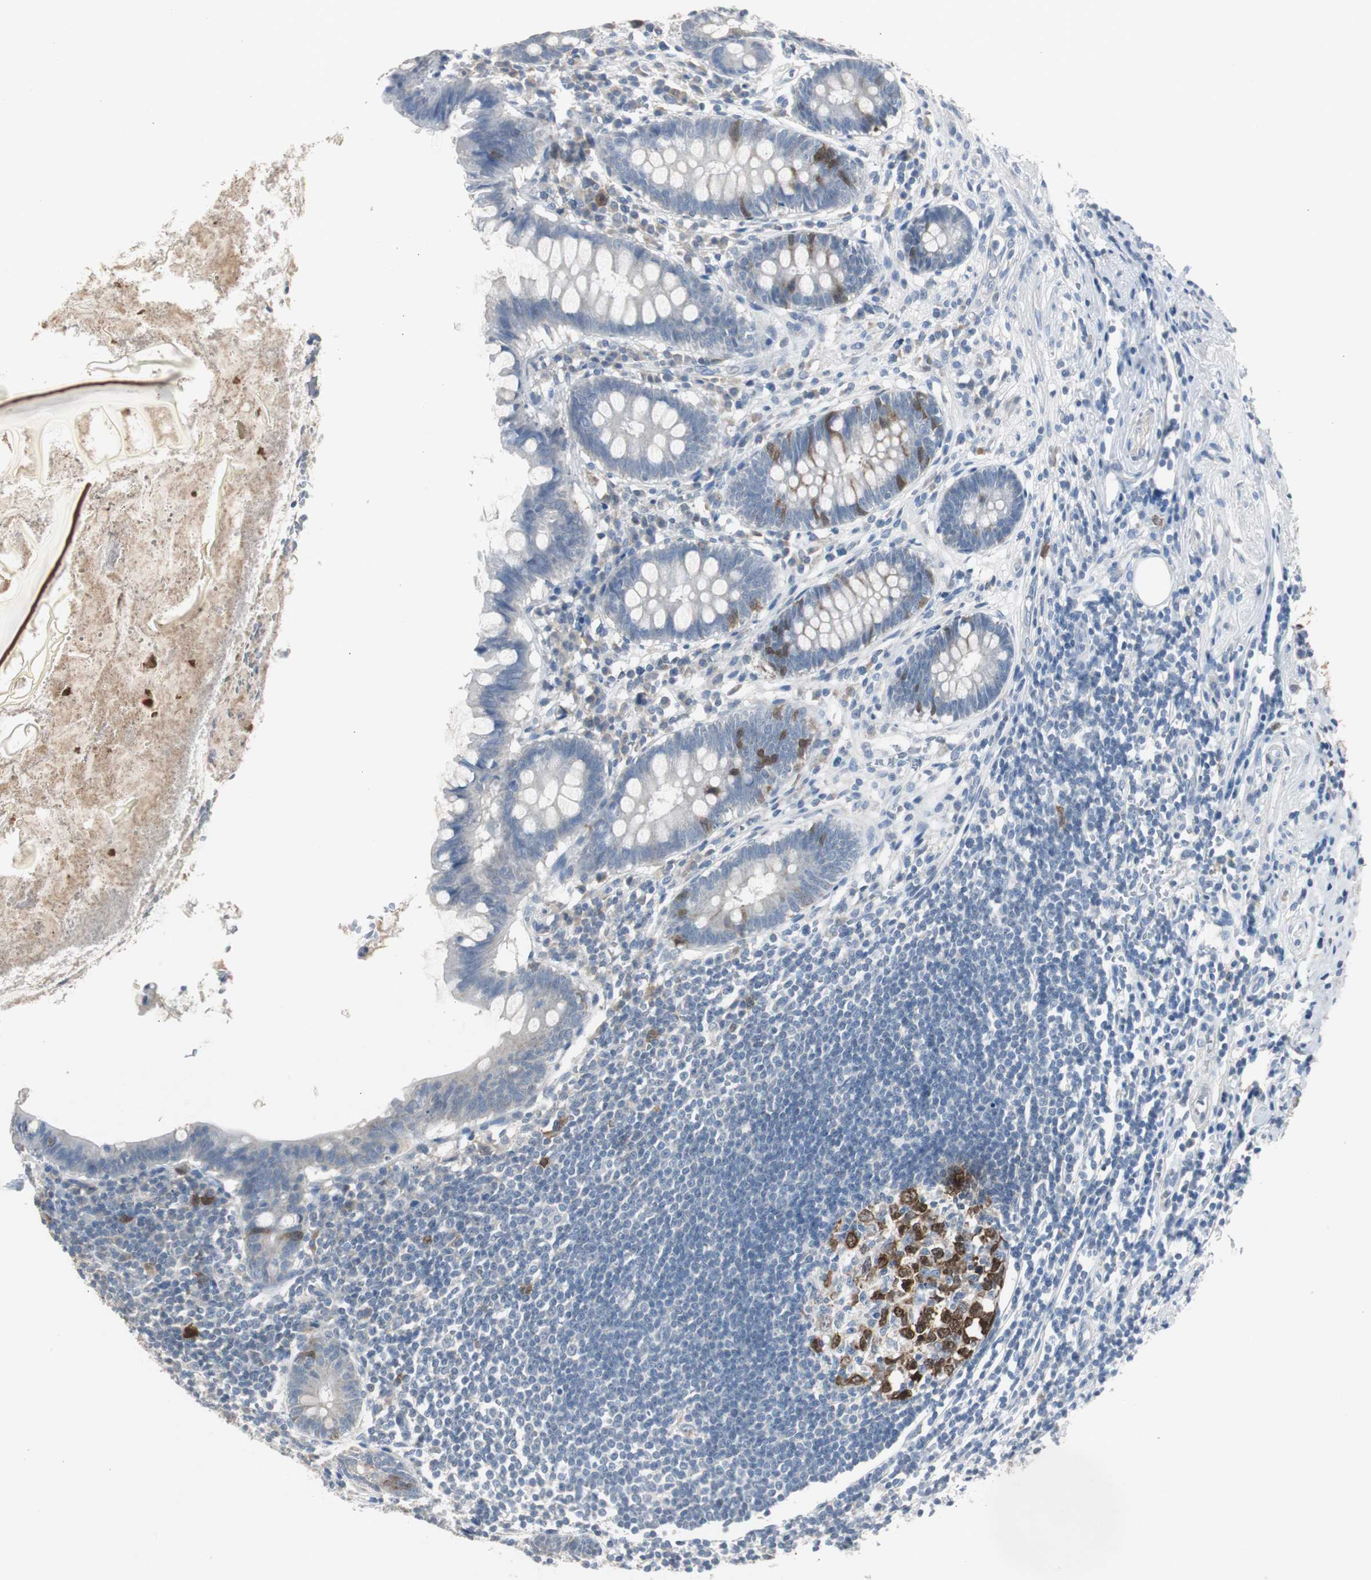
{"staining": {"intensity": "strong", "quantity": "<25%", "location": "cytoplasmic/membranous,nuclear"}, "tissue": "appendix", "cell_type": "Glandular cells", "image_type": "normal", "snomed": [{"axis": "morphology", "description": "Normal tissue, NOS"}, {"axis": "topography", "description": "Appendix"}], "caption": "Immunohistochemistry (IHC) (DAB (3,3'-diaminobenzidine)) staining of unremarkable appendix displays strong cytoplasmic/membranous,nuclear protein positivity in approximately <25% of glandular cells.", "gene": "TK1", "patient": {"sex": "female", "age": 50}}